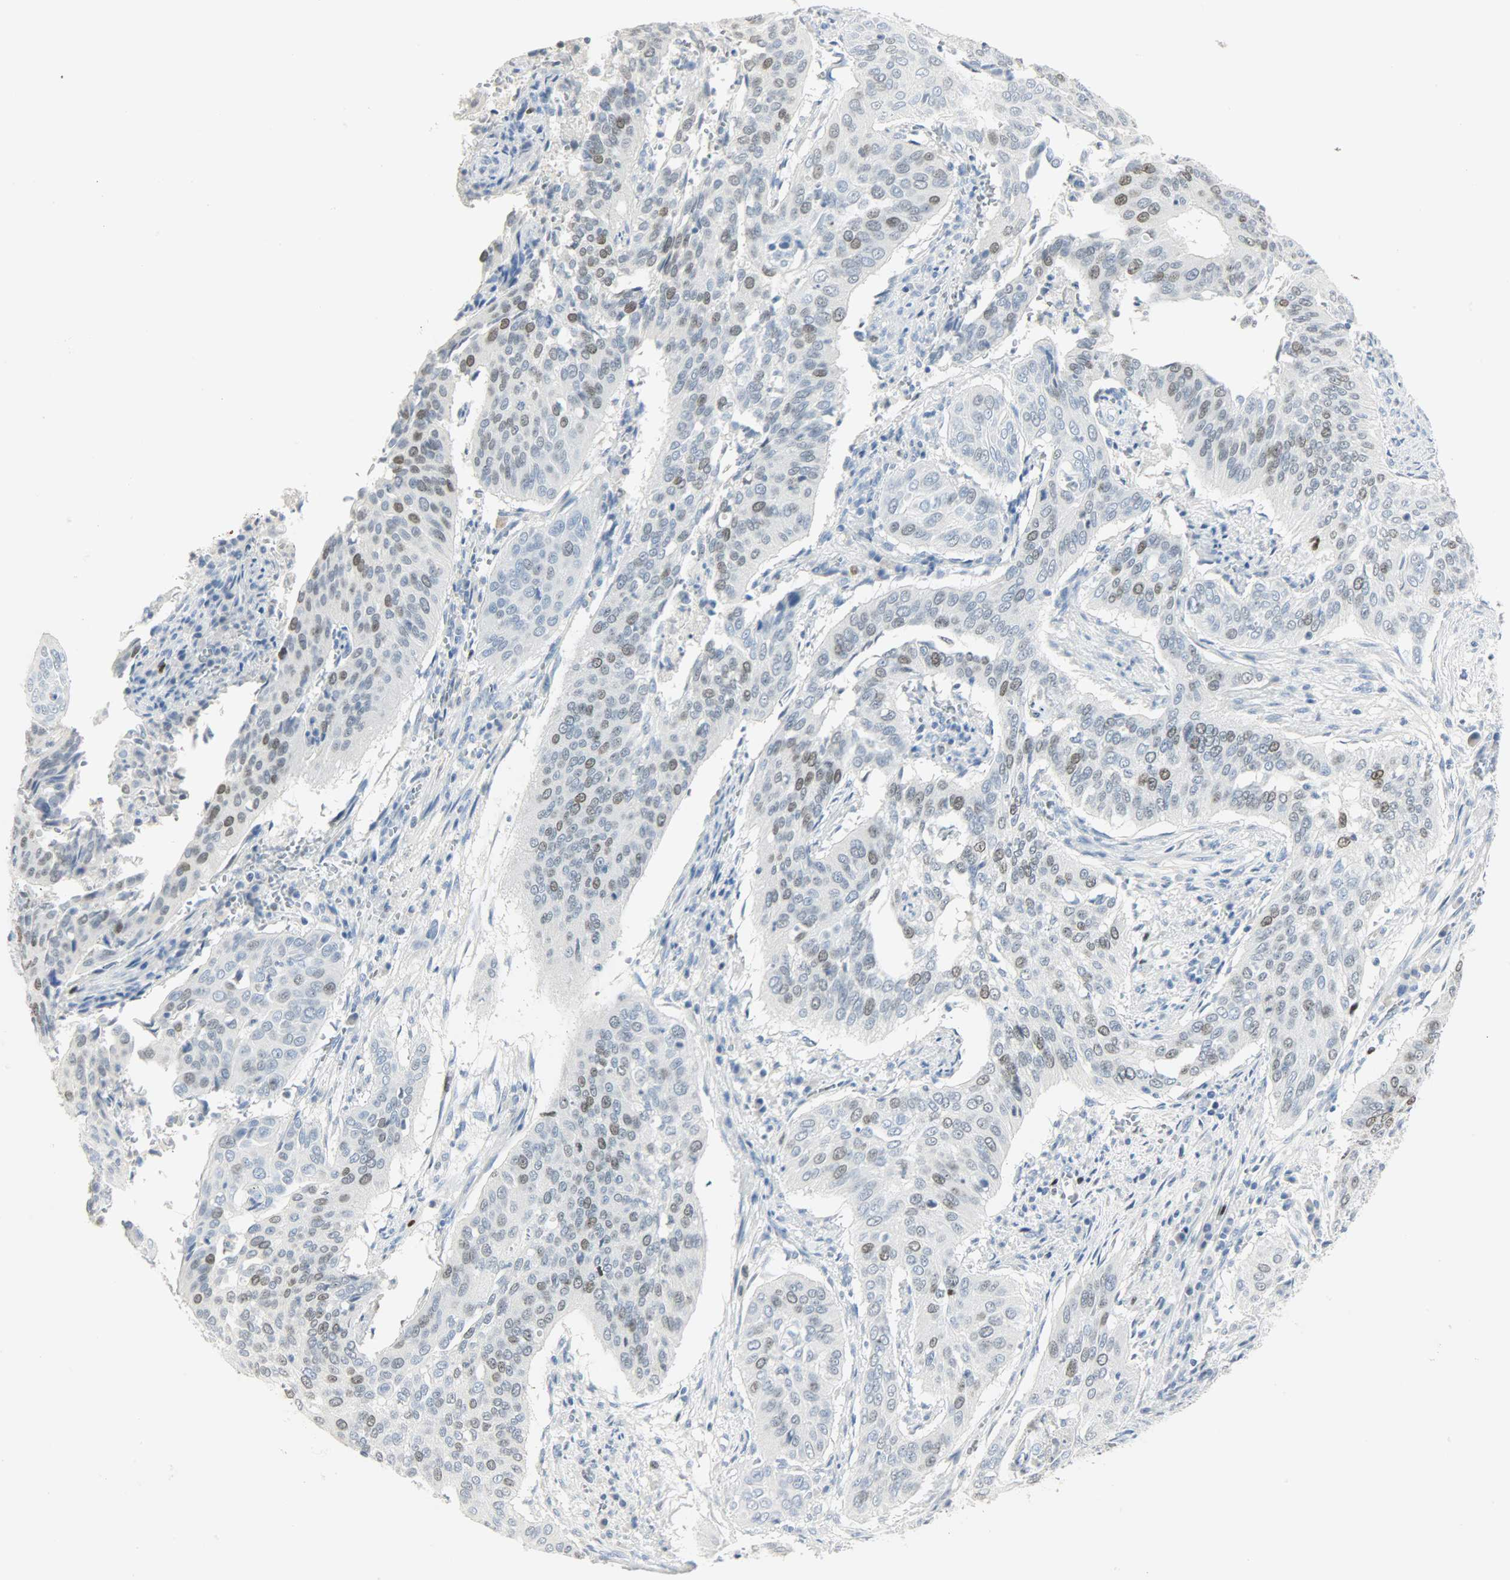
{"staining": {"intensity": "weak", "quantity": "<25%", "location": "nuclear"}, "tissue": "cervical cancer", "cell_type": "Tumor cells", "image_type": "cancer", "snomed": [{"axis": "morphology", "description": "Squamous cell carcinoma, NOS"}, {"axis": "topography", "description": "Cervix"}], "caption": "This is an IHC histopathology image of human squamous cell carcinoma (cervical). There is no staining in tumor cells.", "gene": "HELLS", "patient": {"sex": "female", "age": 39}}